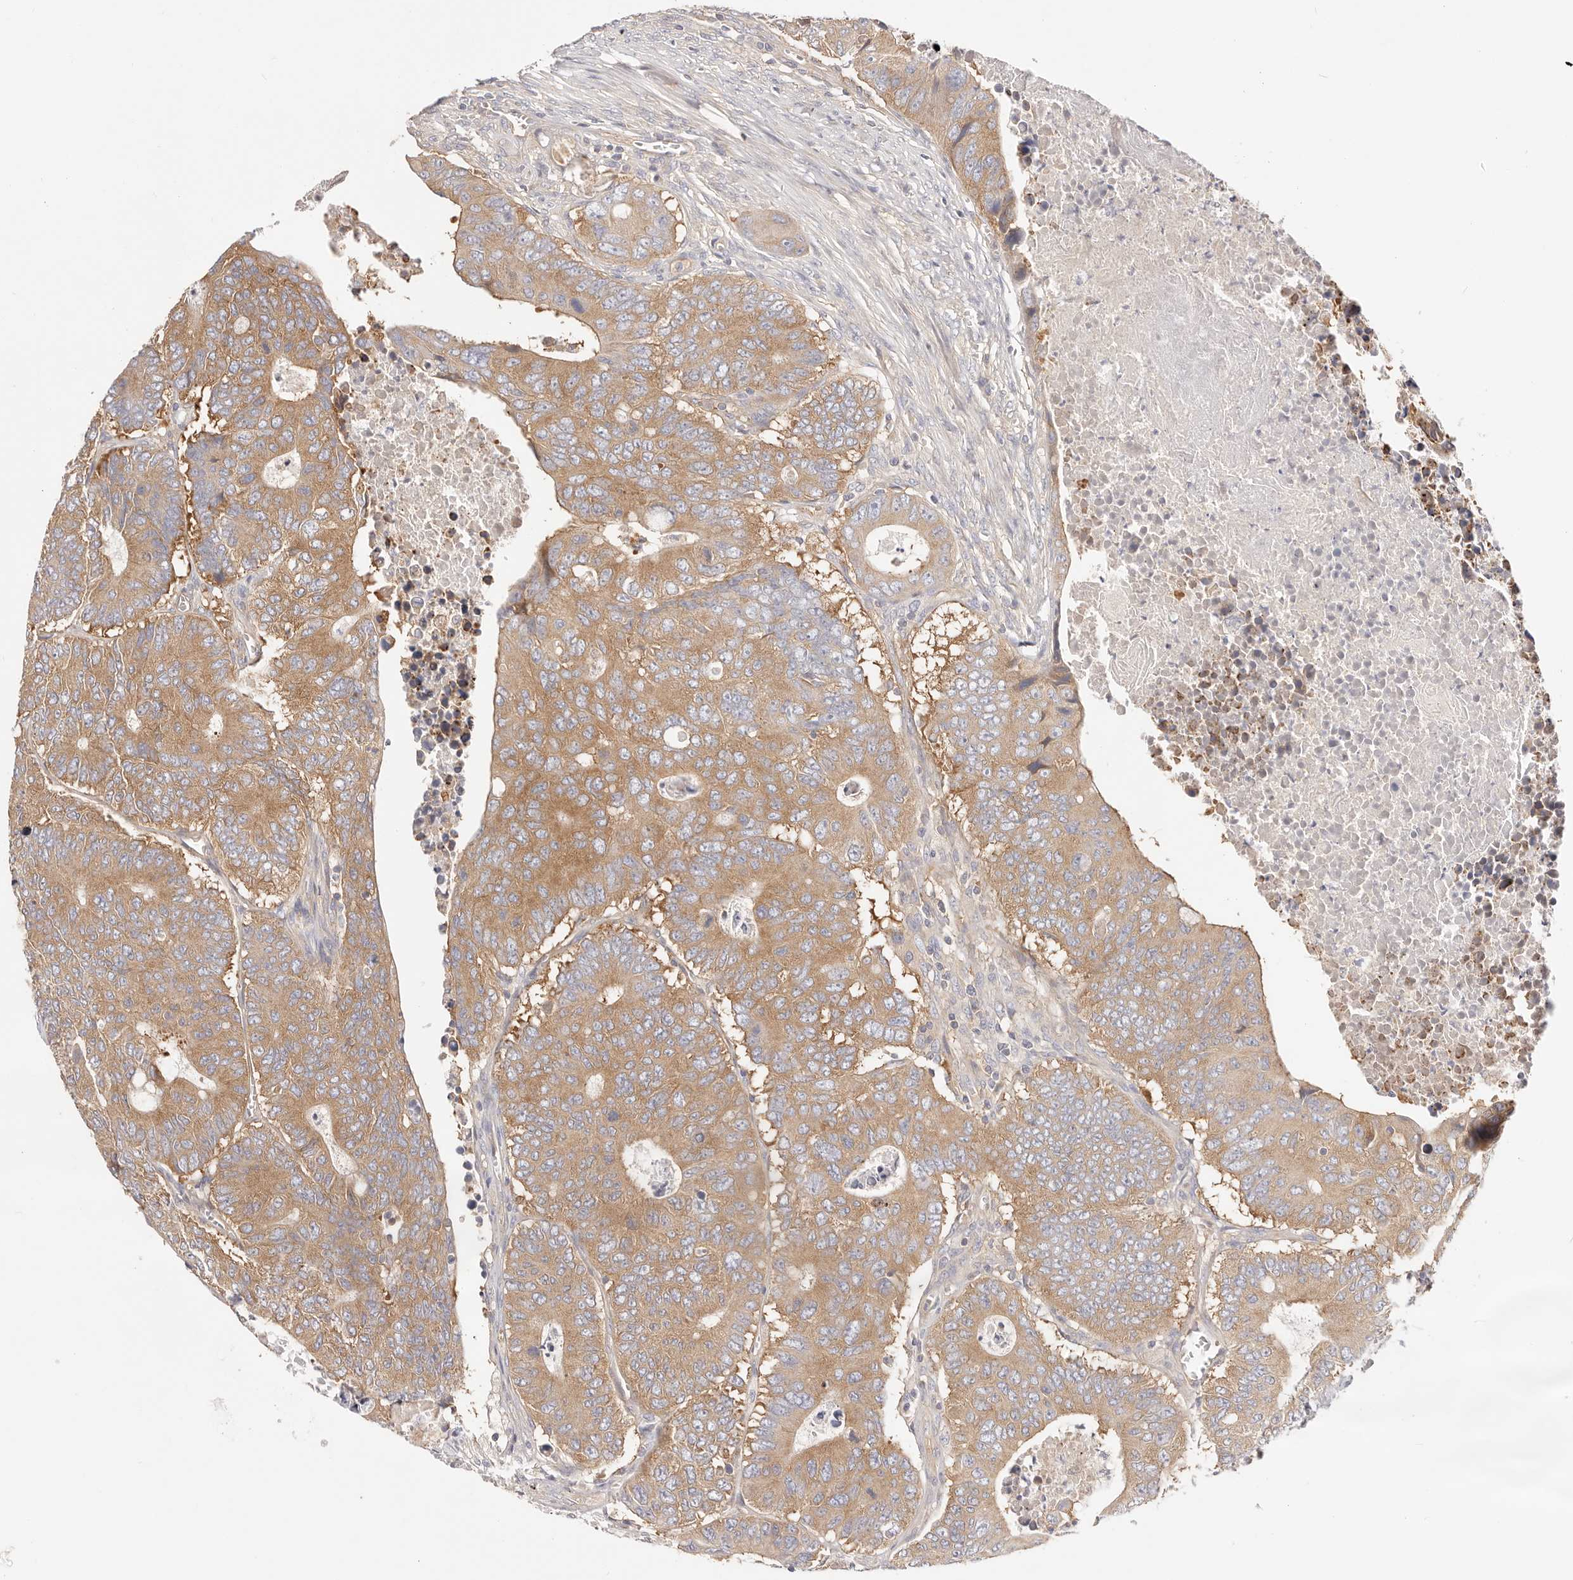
{"staining": {"intensity": "moderate", "quantity": ">75%", "location": "cytoplasmic/membranous"}, "tissue": "colorectal cancer", "cell_type": "Tumor cells", "image_type": "cancer", "snomed": [{"axis": "morphology", "description": "Adenocarcinoma, NOS"}, {"axis": "topography", "description": "Colon"}], "caption": "Colorectal cancer (adenocarcinoma) stained with a protein marker reveals moderate staining in tumor cells.", "gene": "KCMF1", "patient": {"sex": "male", "age": 87}}